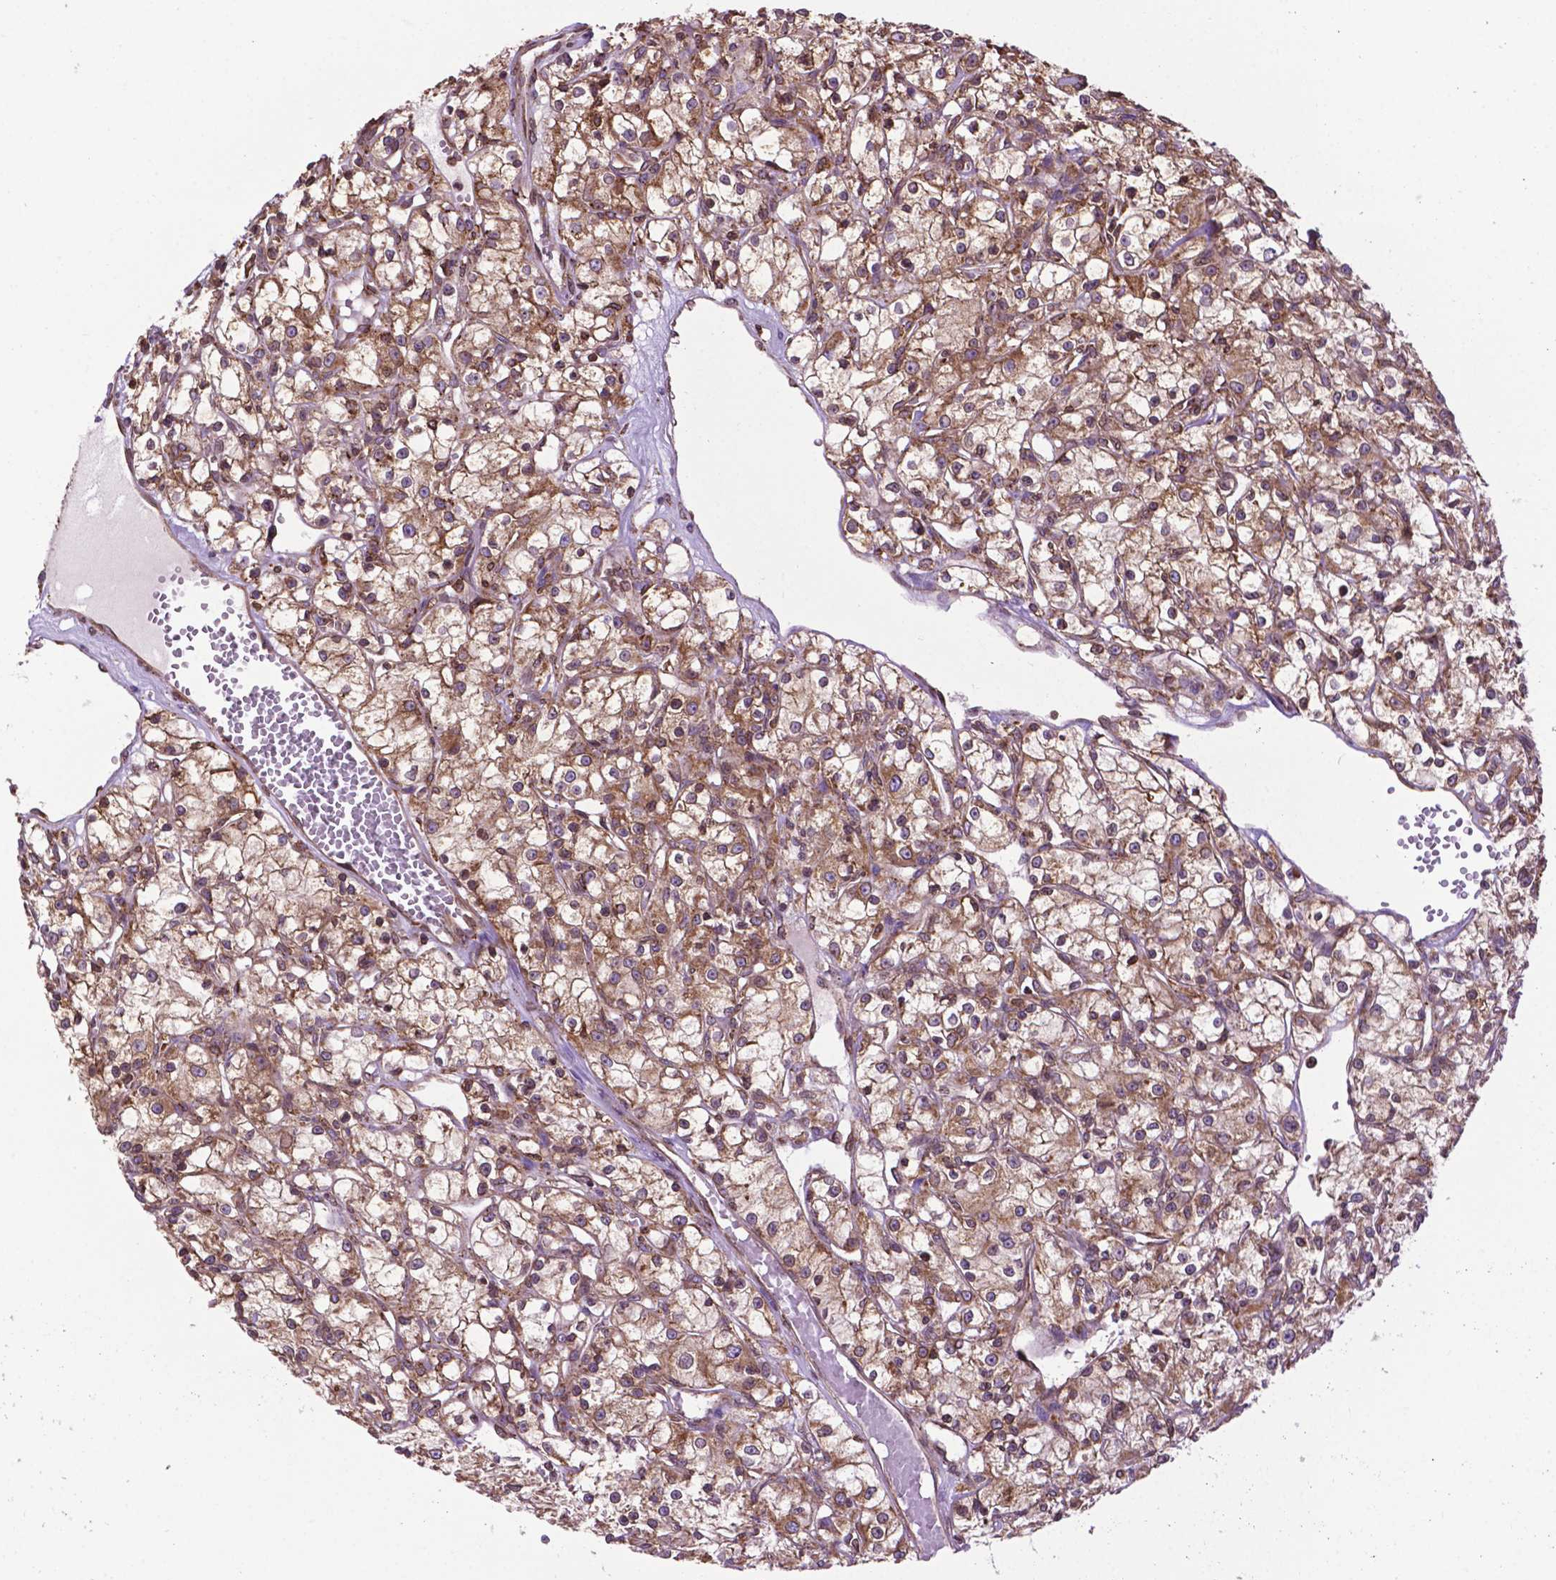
{"staining": {"intensity": "moderate", "quantity": "25%-75%", "location": "cytoplasmic/membranous"}, "tissue": "renal cancer", "cell_type": "Tumor cells", "image_type": "cancer", "snomed": [{"axis": "morphology", "description": "Adenocarcinoma, NOS"}, {"axis": "topography", "description": "Kidney"}], "caption": "Renal adenocarcinoma stained with DAB (3,3'-diaminobenzidine) immunohistochemistry reveals medium levels of moderate cytoplasmic/membranous expression in approximately 25%-75% of tumor cells.", "gene": "GANAB", "patient": {"sex": "female", "age": 59}}